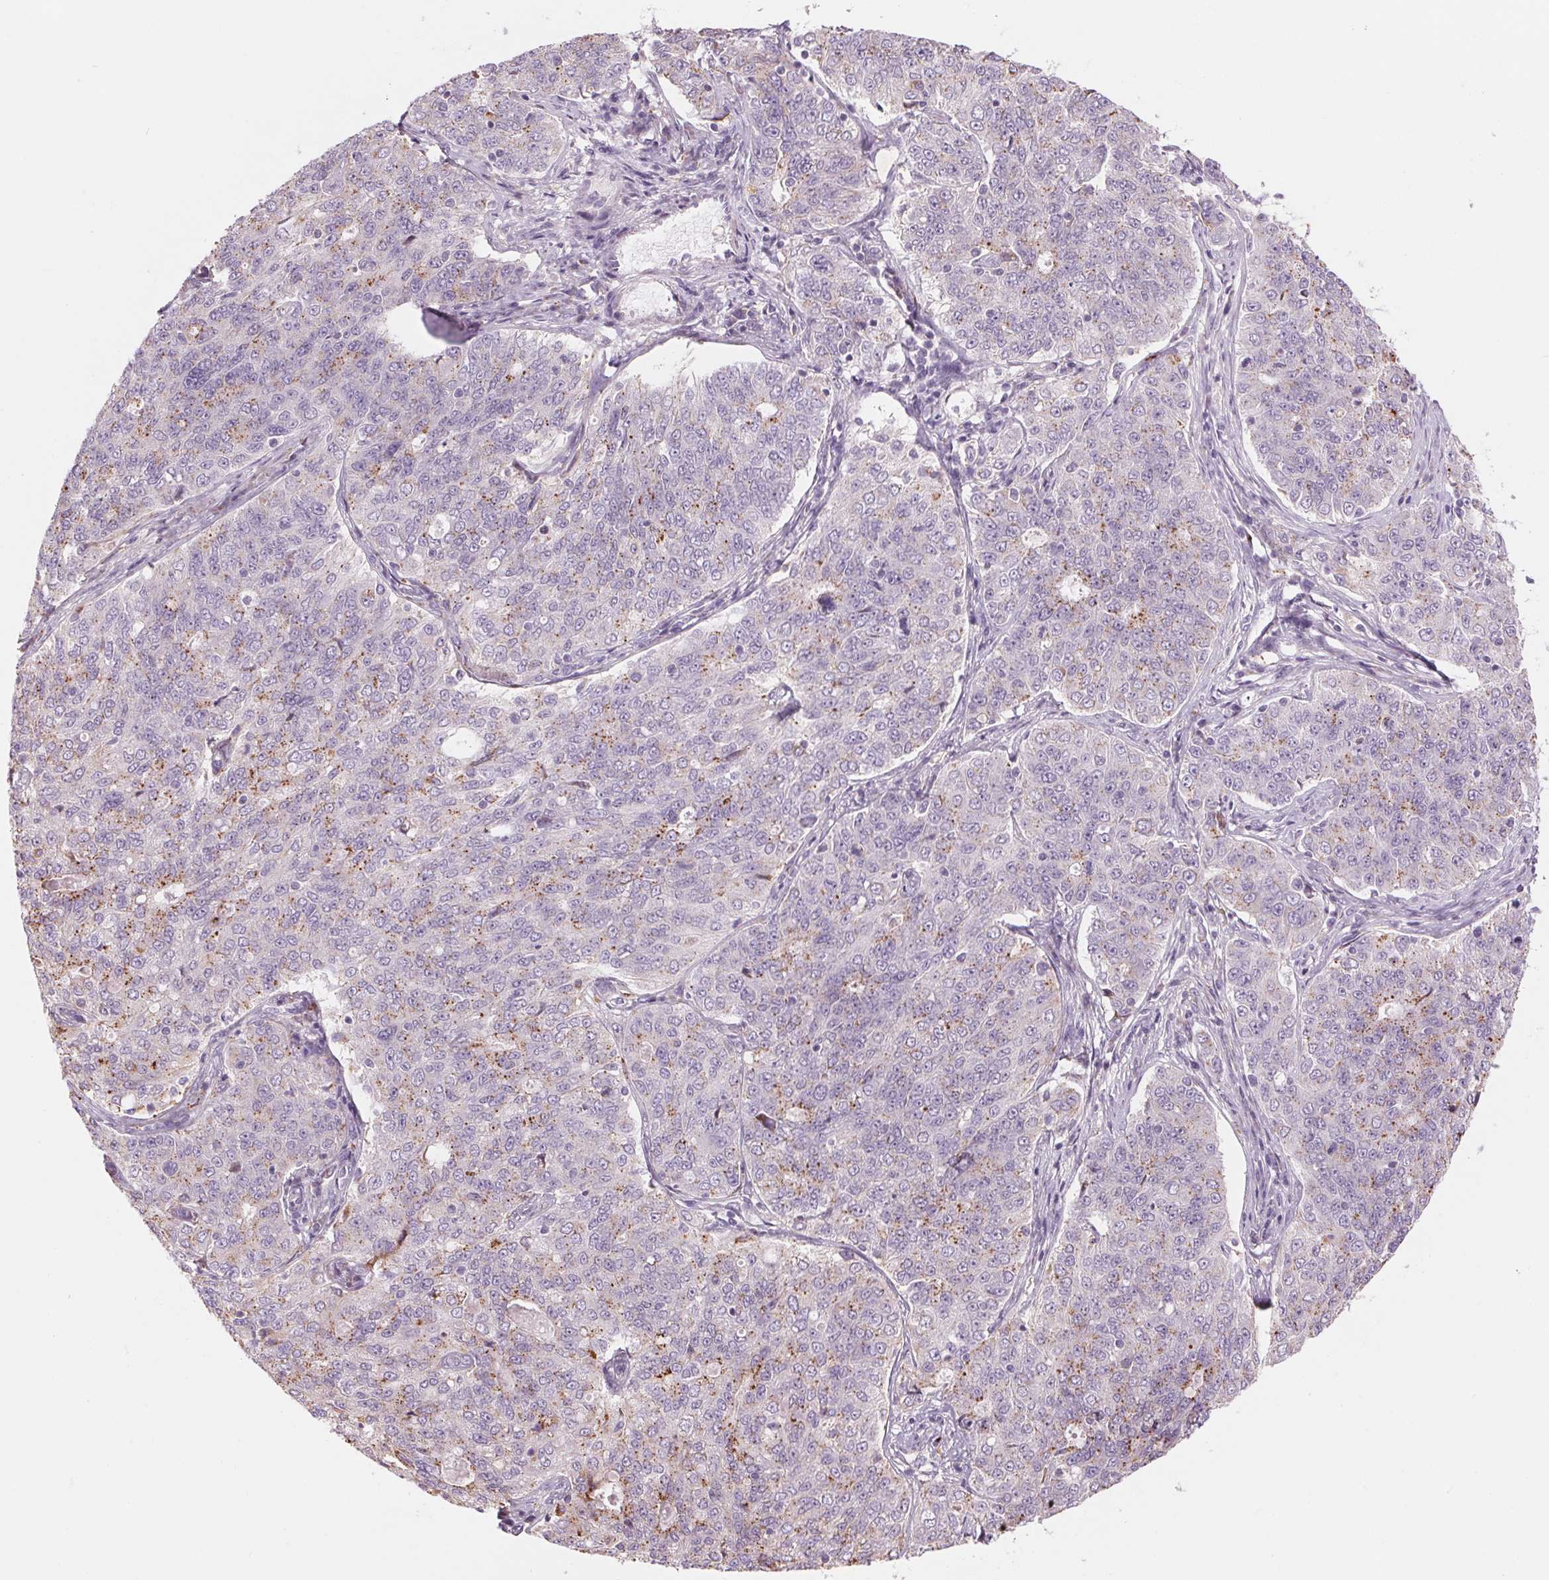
{"staining": {"intensity": "moderate", "quantity": "<25%", "location": "cytoplasmic/membranous"}, "tissue": "endometrial cancer", "cell_type": "Tumor cells", "image_type": "cancer", "snomed": [{"axis": "morphology", "description": "Adenocarcinoma, NOS"}, {"axis": "topography", "description": "Endometrium"}], "caption": "Human endometrial cancer (adenocarcinoma) stained with a protein marker demonstrates moderate staining in tumor cells.", "gene": "SAMD5", "patient": {"sex": "female", "age": 43}}